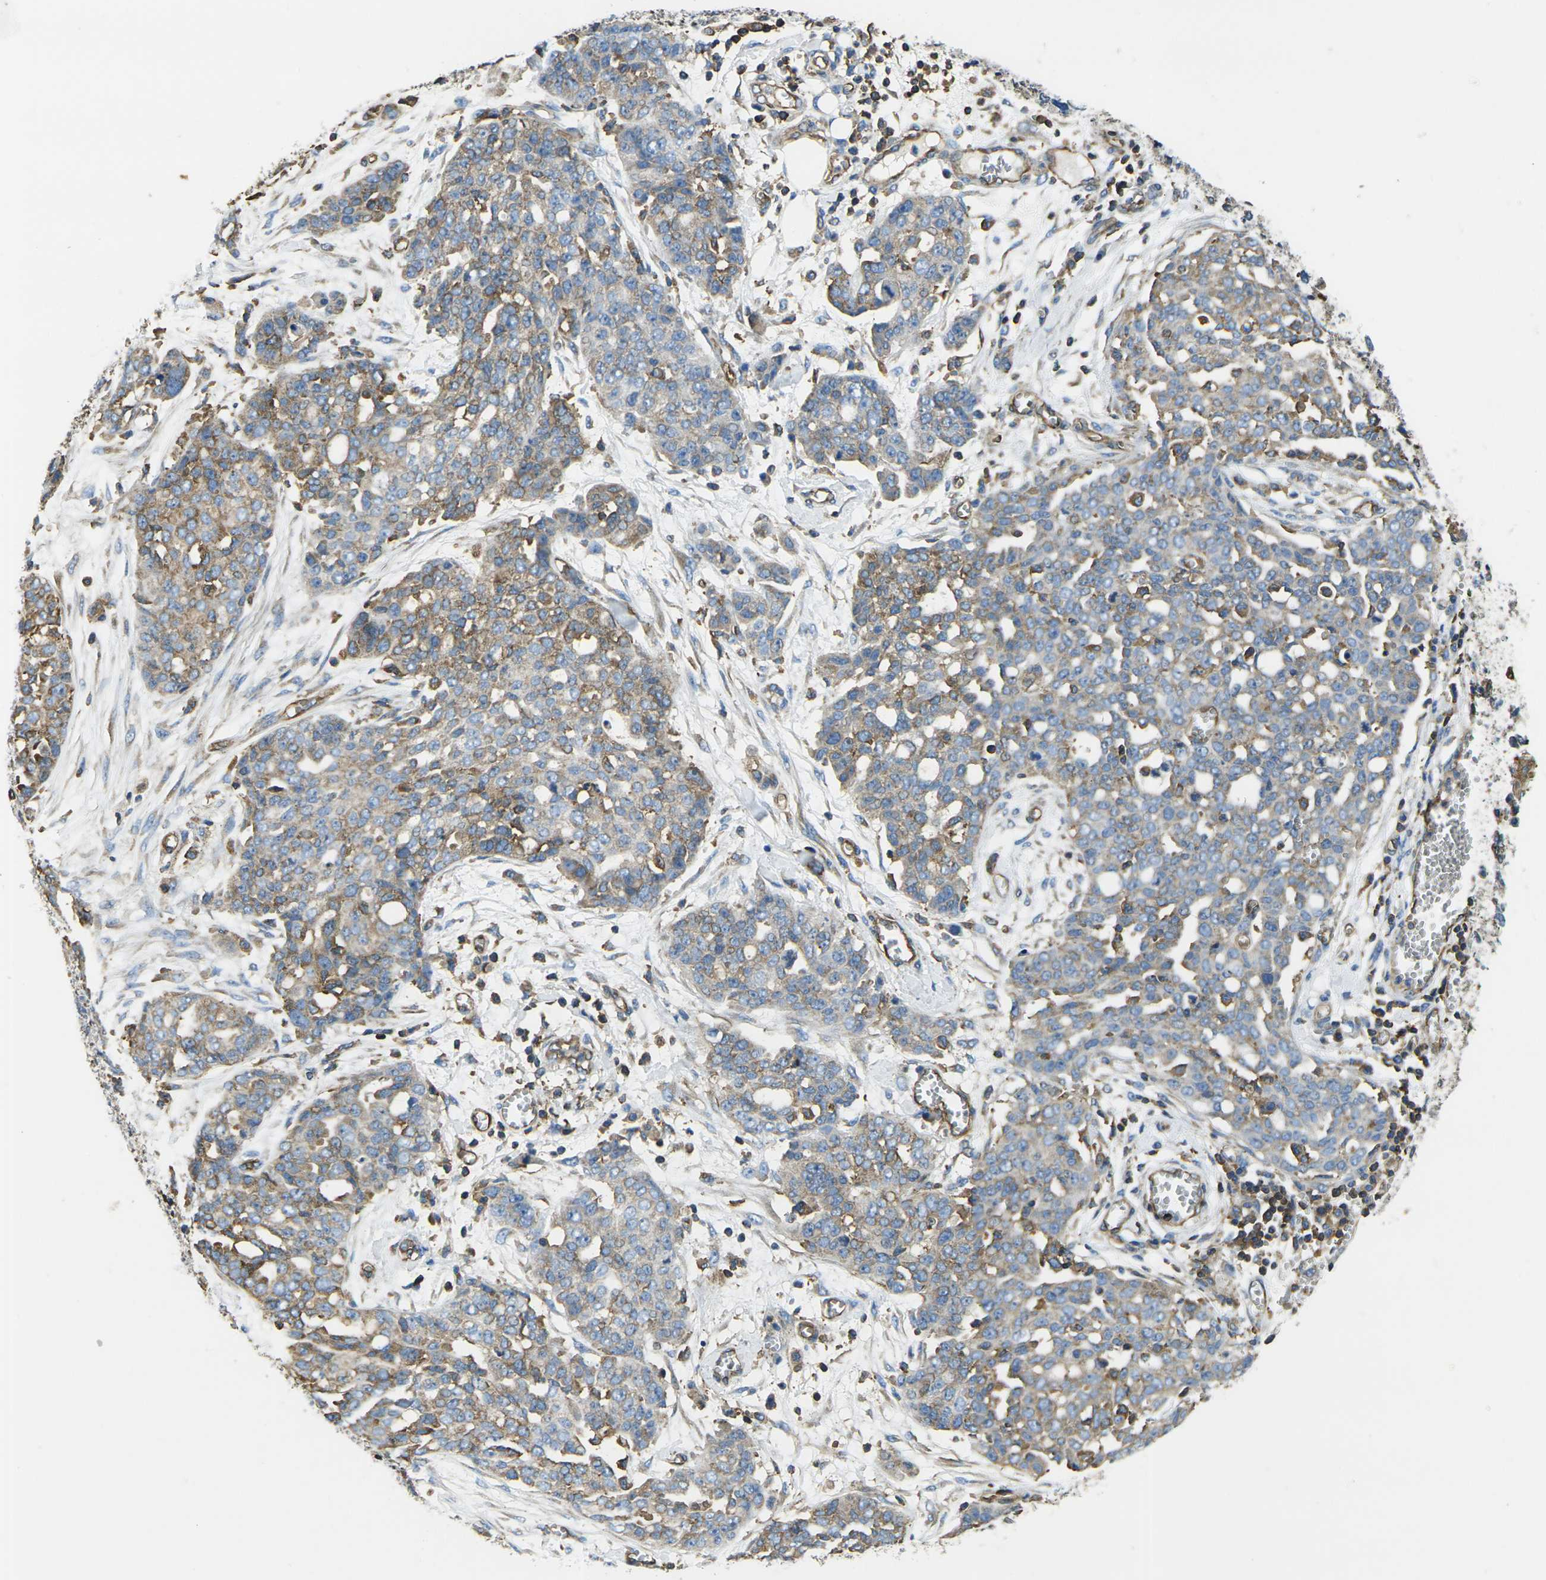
{"staining": {"intensity": "moderate", "quantity": ">75%", "location": "cytoplasmic/membranous"}, "tissue": "ovarian cancer", "cell_type": "Tumor cells", "image_type": "cancer", "snomed": [{"axis": "morphology", "description": "Cystadenocarcinoma, serous, NOS"}, {"axis": "topography", "description": "Soft tissue"}, {"axis": "topography", "description": "Ovary"}], "caption": "Brown immunohistochemical staining in human ovarian serous cystadenocarcinoma displays moderate cytoplasmic/membranous staining in approximately >75% of tumor cells.", "gene": "FAM110D", "patient": {"sex": "female", "age": 57}}